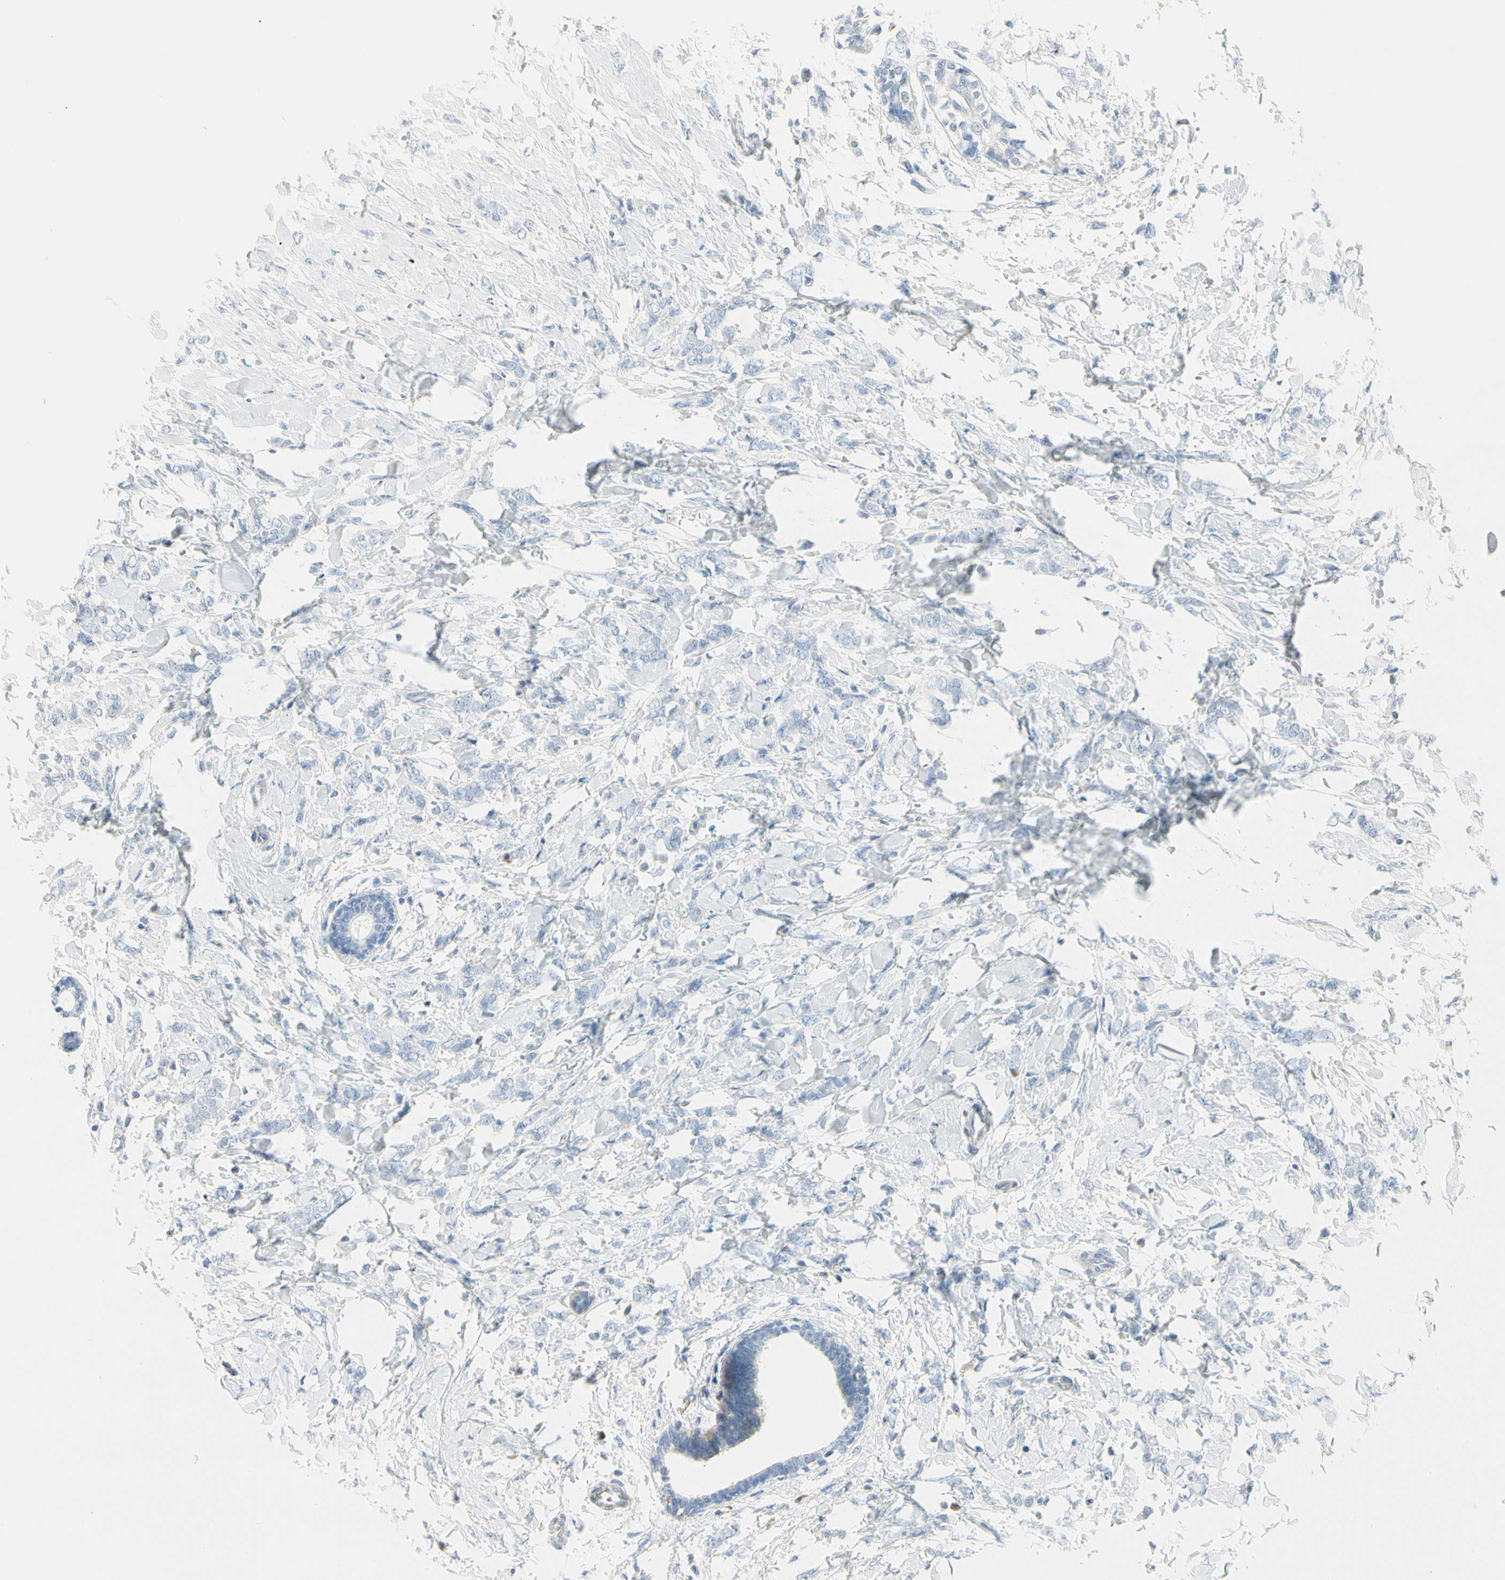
{"staining": {"intensity": "negative", "quantity": "none", "location": "none"}, "tissue": "breast cancer", "cell_type": "Tumor cells", "image_type": "cancer", "snomed": [{"axis": "morphology", "description": "Lobular carcinoma, in situ"}, {"axis": "morphology", "description": "Lobular carcinoma"}, {"axis": "topography", "description": "Breast"}], "caption": "Histopathology image shows no significant protein expression in tumor cells of breast cancer (lobular carcinoma).", "gene": "TNFSF11", "patient": {"sex": "female", "age": 41}}